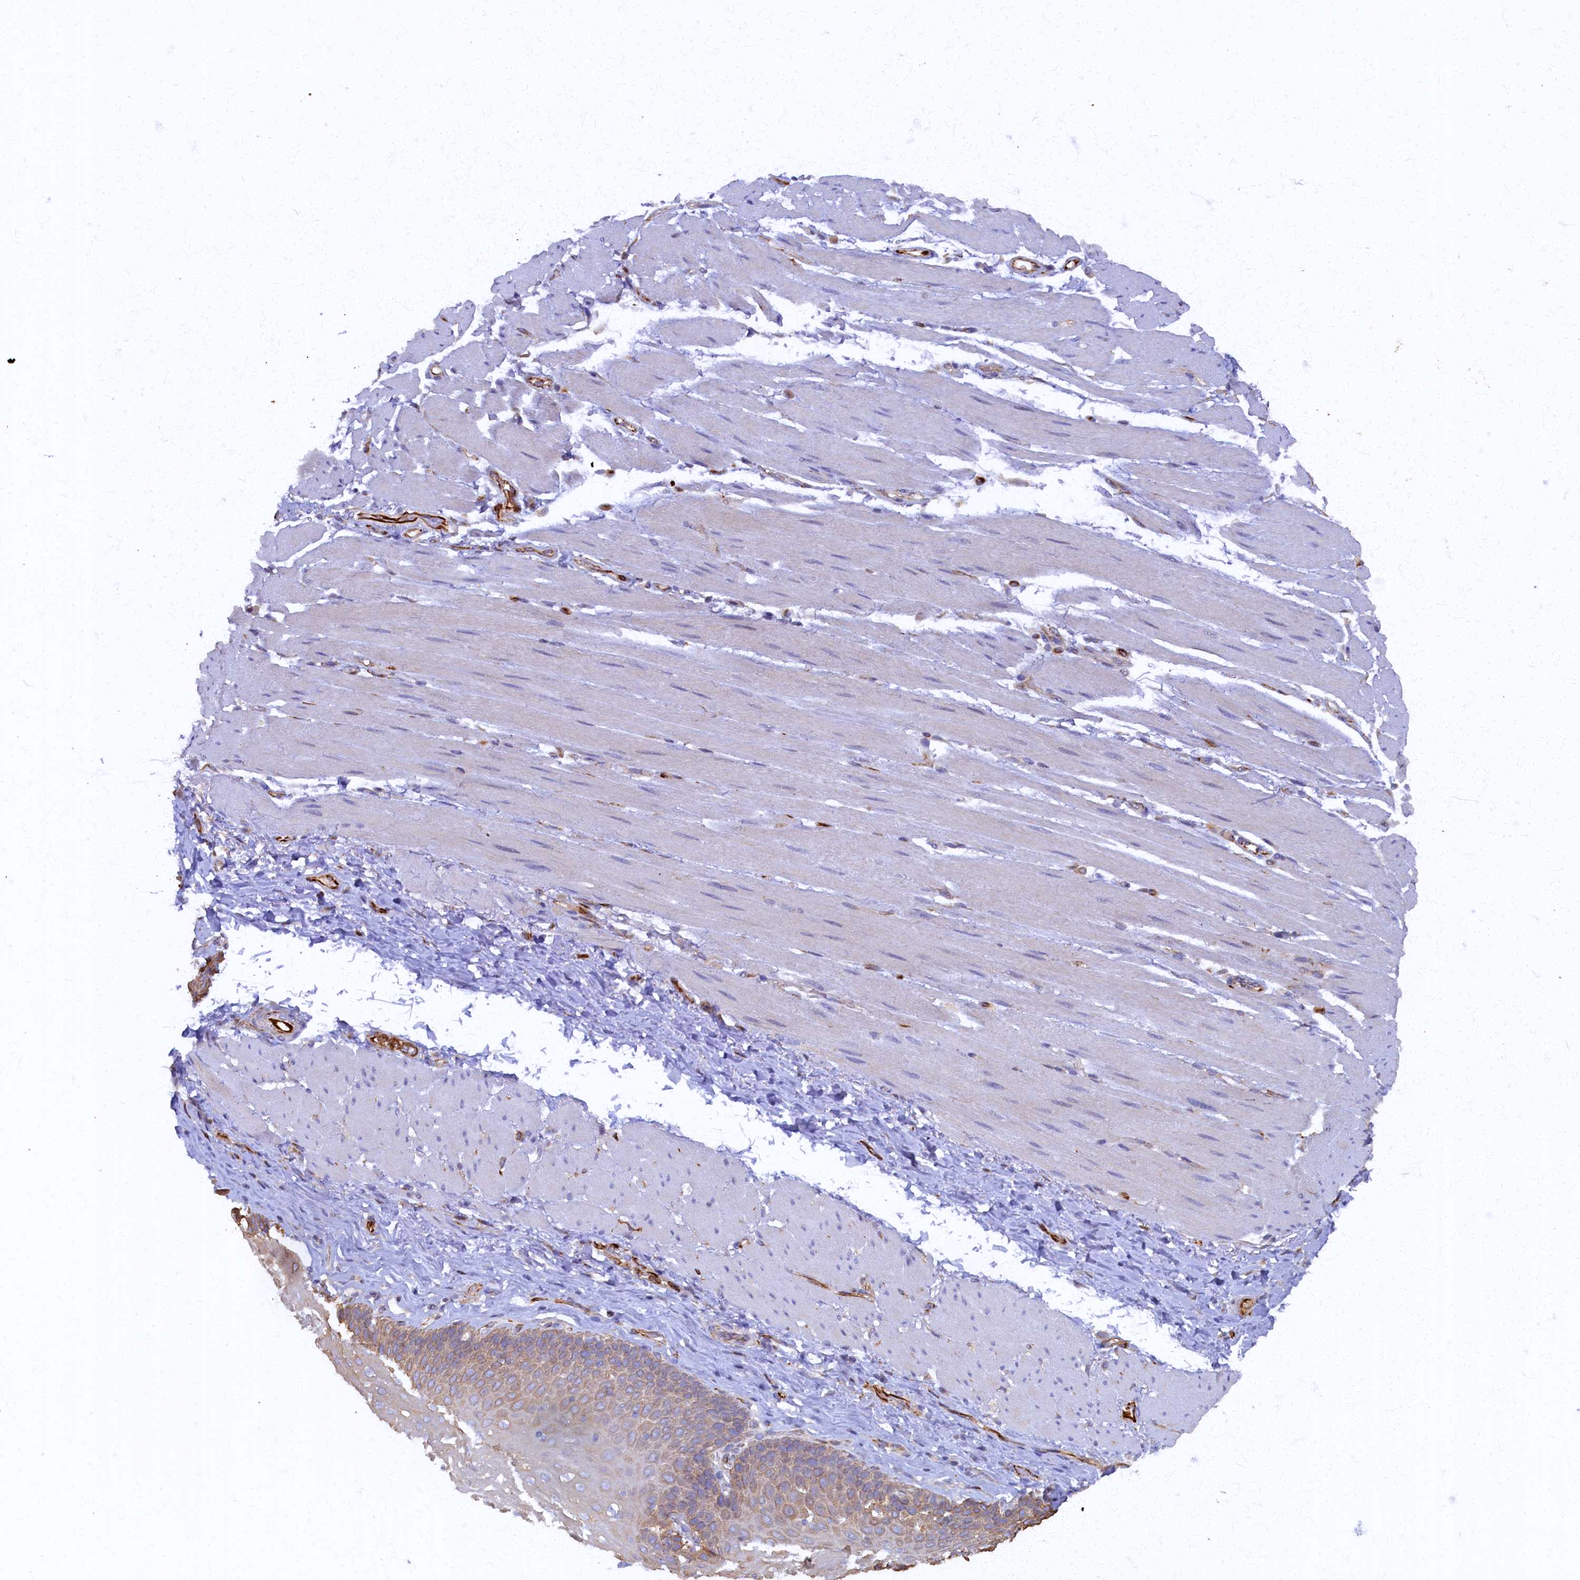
{"staining": {"intensity": "weak", "quantity": "25%-75%", "location": "cytoplasmic/membranous"}, "tissue": "esophagus", "cell_type": "Squamous epithelial cells", "image_type": "normal", "snomed": [{"axis": "morphology", "description": "Normal tissue, NOS"}, {"axis": "topography", "description": "Esophagus"}], "caption": "IHC (DAB) staining of benign esophagus shows weak cytoplasmic/membranous protein expression in about 25%-75% of squamous epithelial cells.", "gene": "ARL11", "patient": {"sex": "female", "age": 66}}